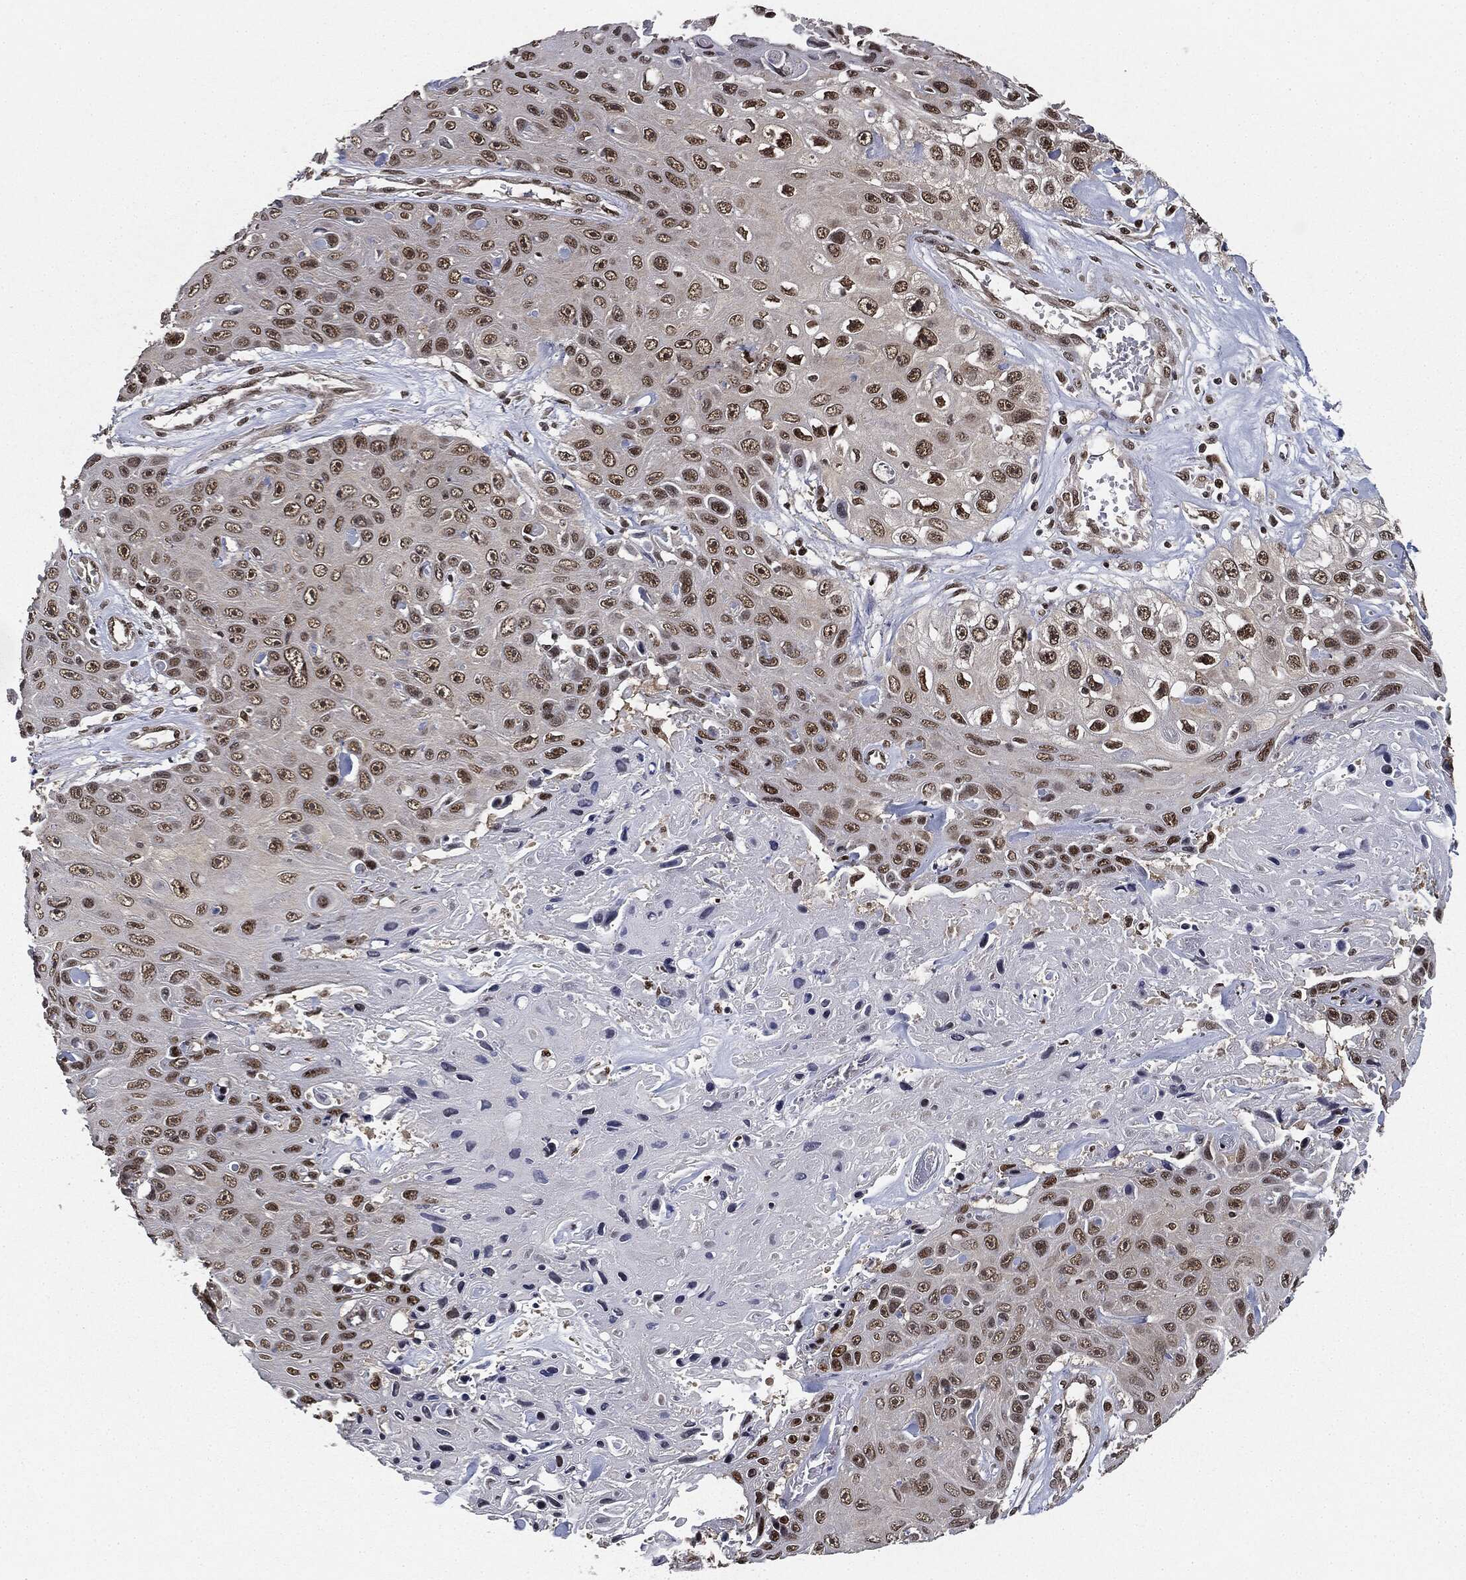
{"staining": {"intensity": "moderate", "quantity": "25%-75%", "location": "nuclear"}, "tissue": "skin cancer", "cell_type": "Tumor cells", "image_type": "cancer", "snomed": [{"axis": "morphology", "description": "Squamous cell carcinoma, NOS"}, {"axis": "topography", "description": "Skin"}], "caption": "High-magnification brightfield microscopy of squamous cell carcinoma (skin) stained with DAB (3,3'-diaminobenzidine) (brown) and counterstained with hematoxylin (blue). tumor cells exhibit moderate nuclear positivity is present in approximately25%-75% of cells.", "gene": "TBC1D22A", "patient": {"sex": "male", "age": 82}}